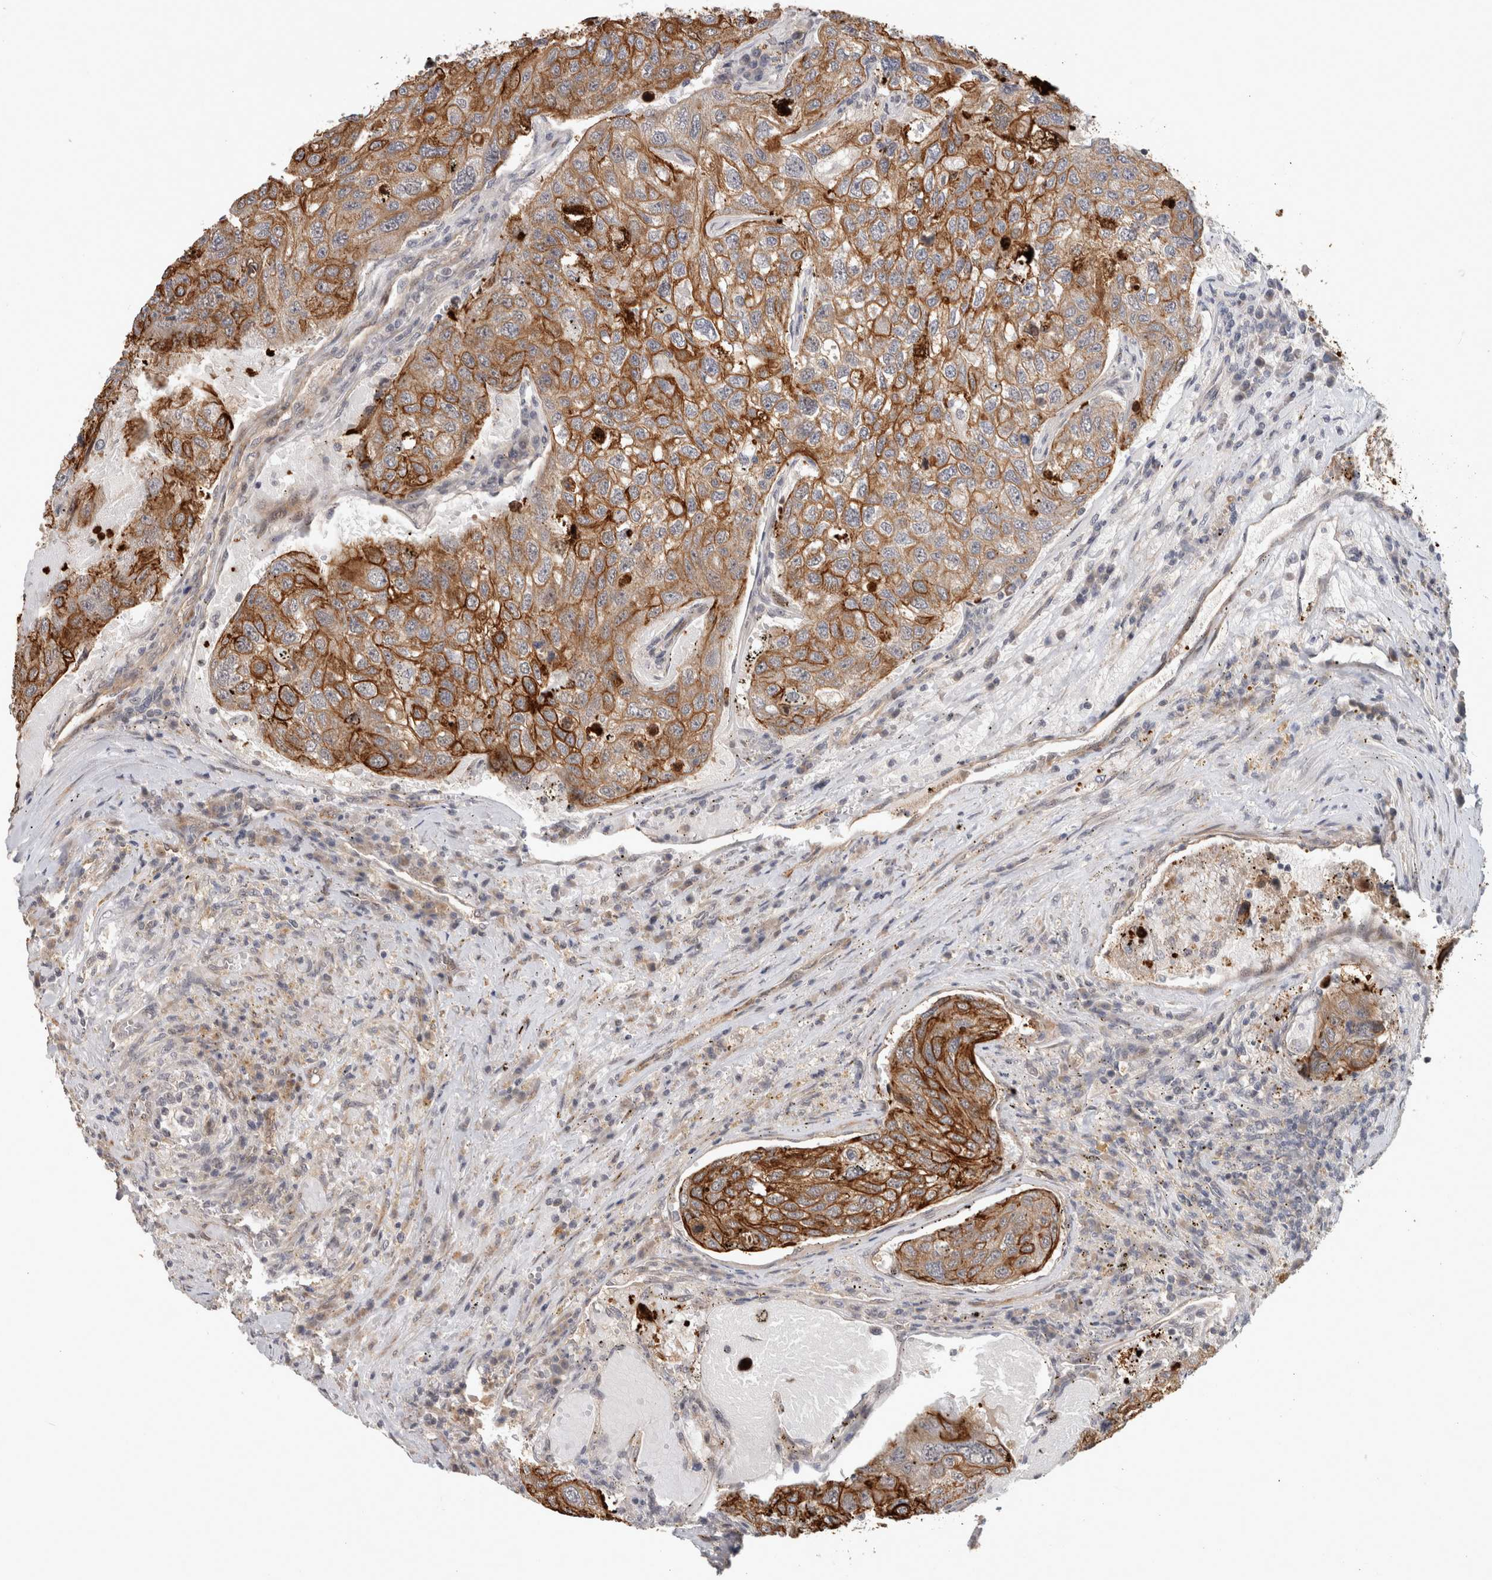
{"staining": {"intensity": "moderate", "quantity": ">75%", "location": "cytoplasmic/membranous"}, "tissue": "urothelial cancer", "cell_type": "Tumor cells", "image_type": "cancer", "snomed": [{"axis": "morphology", "description": "Urothelial carcinoma, High grade"}, {"axis": "topography", "description": "Lymph node"}, {"axis": "topography", "description": "Urinary bladder"}], "caption": "High-grade urothelial carcinoma stained for a protein demonstrates moderate cytoplasmic/membranous positivity in tumor cells.", "gene": "CRISPLD1", "patient": {"sex": "male", "age": 51}}